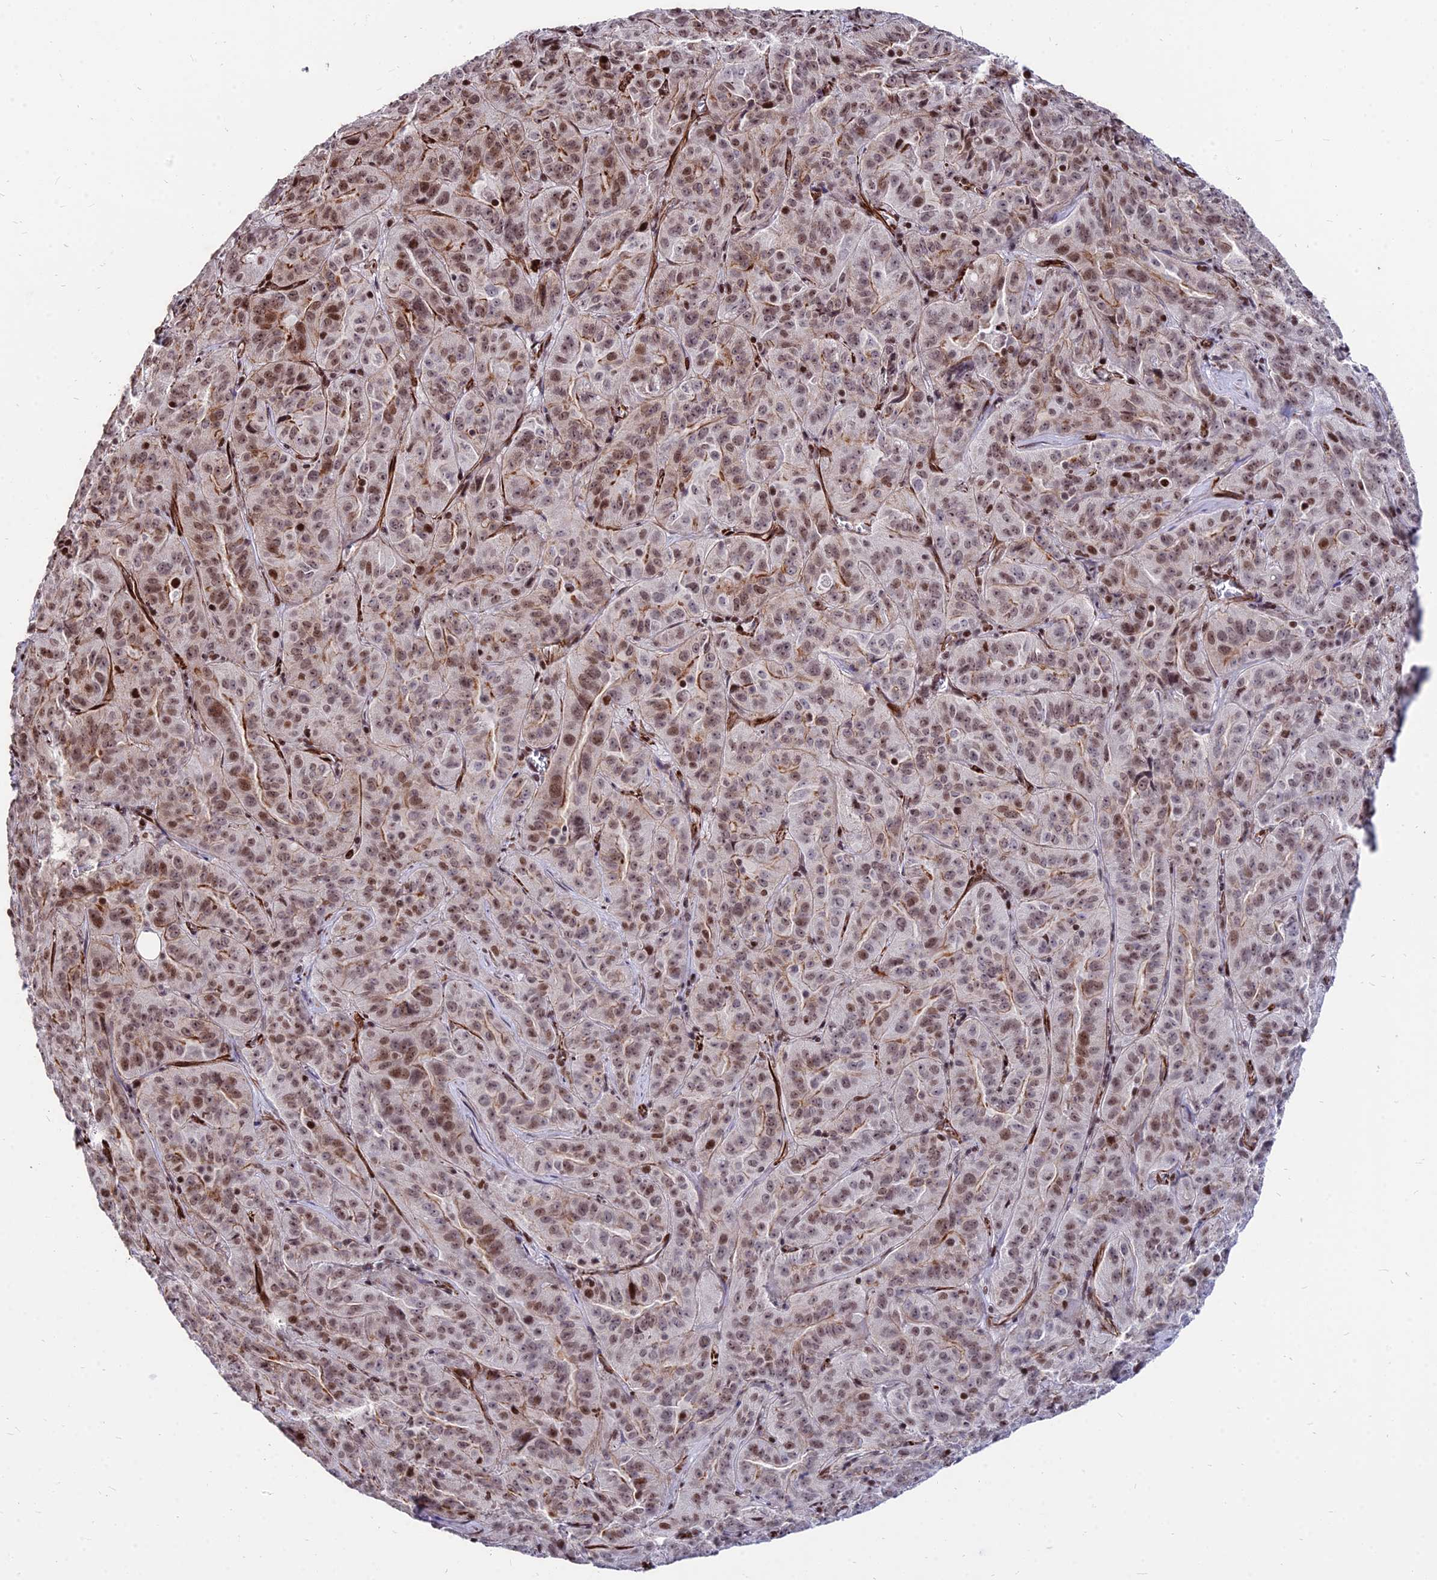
{"staining": {"intensity": "moderate", "quantity": ">75%", "location": "nuclear"}, "tissue": "pancreatic cancer", "cell_type": "Tumor cells", "image_type": "cancer", "snomed": [{"axis": "morphology", "description": "Adenocarcinoma, NOS"}, {"axis": "topography", "description": "Pancreas"}], "caption": "Protein expression analysis of human pancreatic cancer reveals moderate nuclear positivity in approximately >75% of tumor cells. Ihc stains the protein of interest in brown and the nuclei are stained blue.", "gene": "NYAP2", "patient": {"sex": "male", "age": 63}}